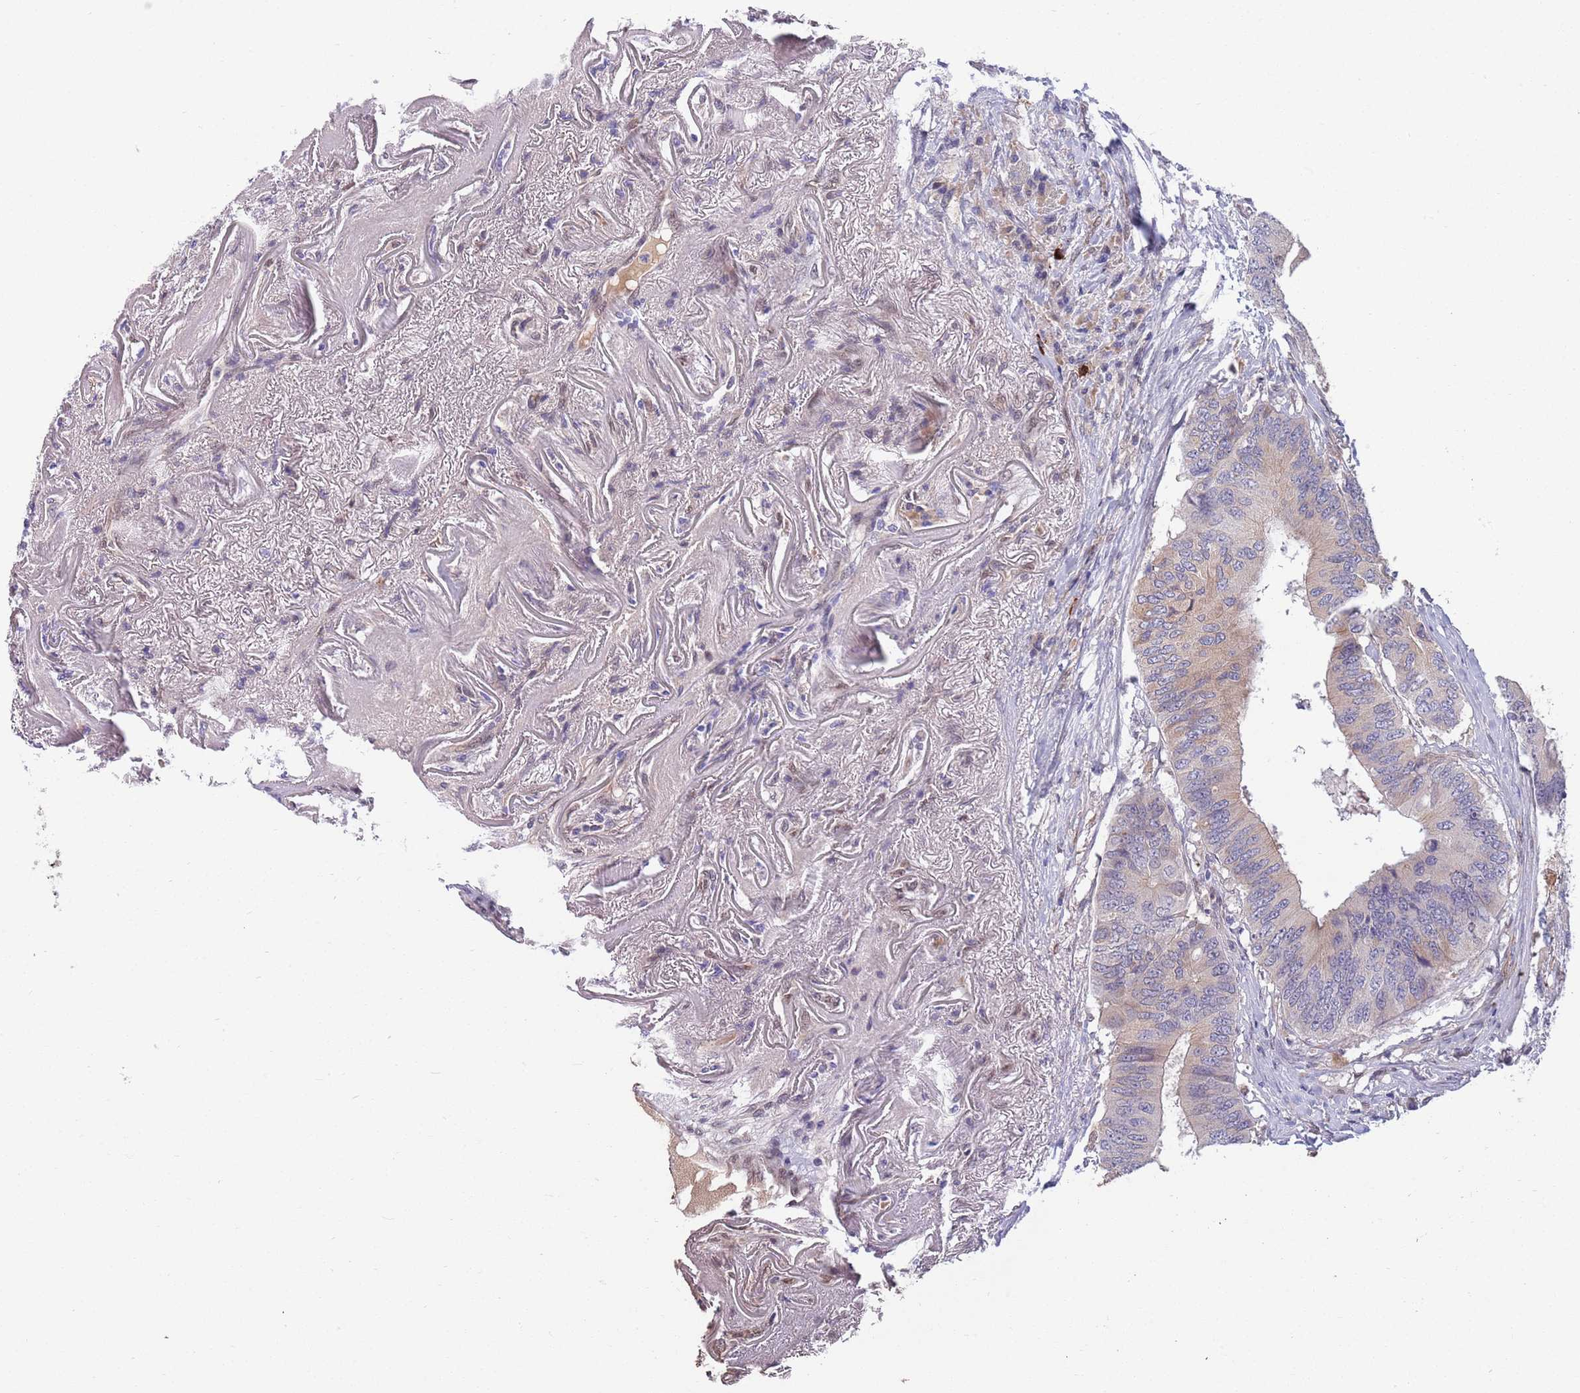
{"staining": {"intensity": "negative", "quantity": "none", "location": "none"}, "tissue": "colorectal cancer", "cell_type": "Tumor cells", "image_type": "cancer", "snomed": [{"axis": "morphology", "description": "Adenocarcinoma, NOS"}, {"axis": "topography", "description": "Colon"}], "caption": "This is a micrograph of immunohistochemistry (IHC) staining of colorectal adenocarcinoma, which shows no positivity in tumor cells.", "gene": "NLRP6", "patient": {"sex": "male", "age": 71}}